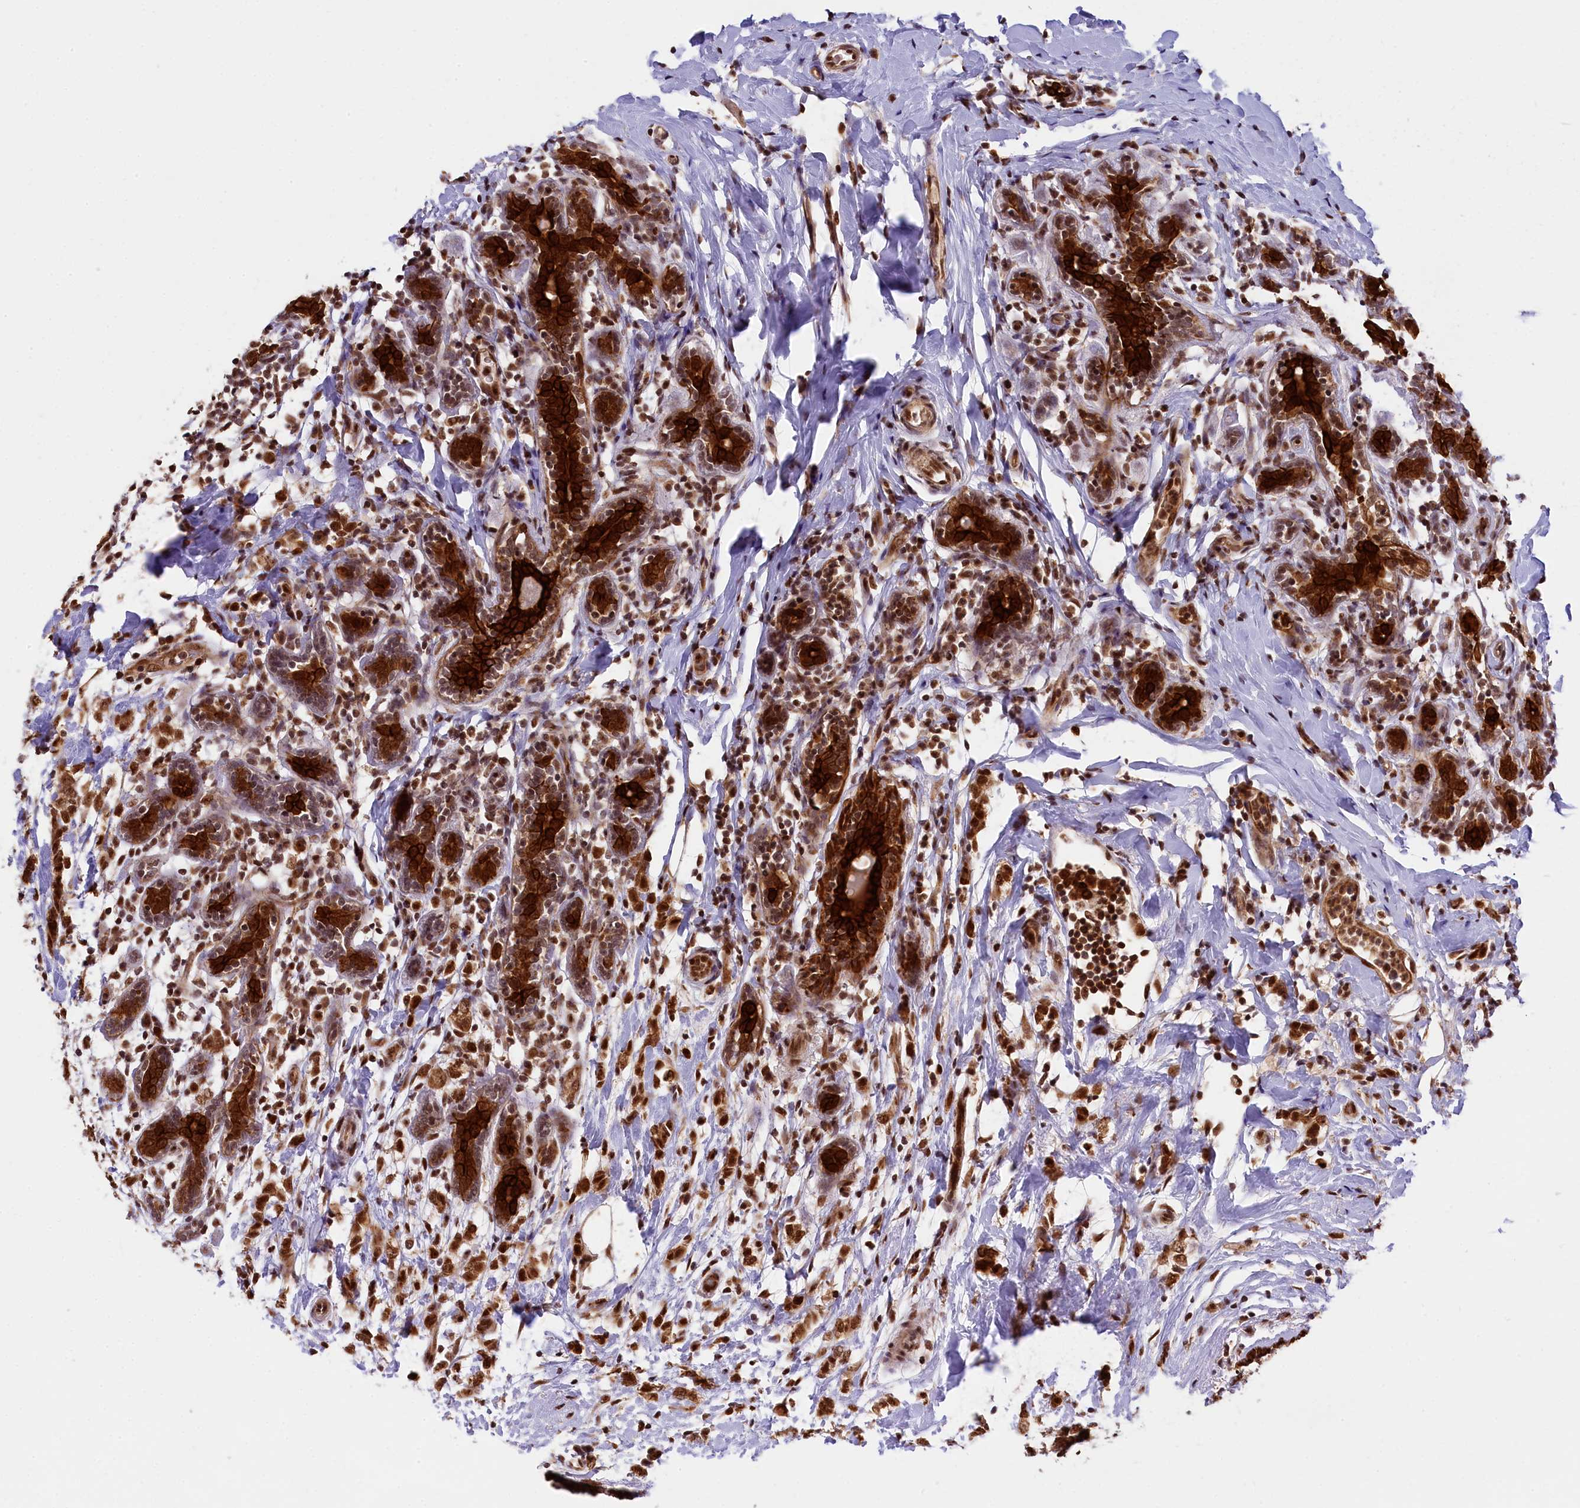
{"staining": {"intensity": "strong", "quantity": ">75%", "location": "cytoplasmic/membranous,nuclear"}, "tissue": "breast cancer", "cell_type": "Tumor cells", "image_type": "cancer", "snomed": [{"axis": "morphology", "description": "Normal tissue, NOS"}, {"axis": "morphology", "description": "Lobular carcinoma"}, {"axis": "topography", "description": "Breast"}], "caption": "Breast cancer stained with a brown dye demonstrates strong cytoplasmic/membranous and nuclear positive expression in about >75% of tumor cells.", "gene": "CARD8", "patient": {"sex": "female", "age": 47}}